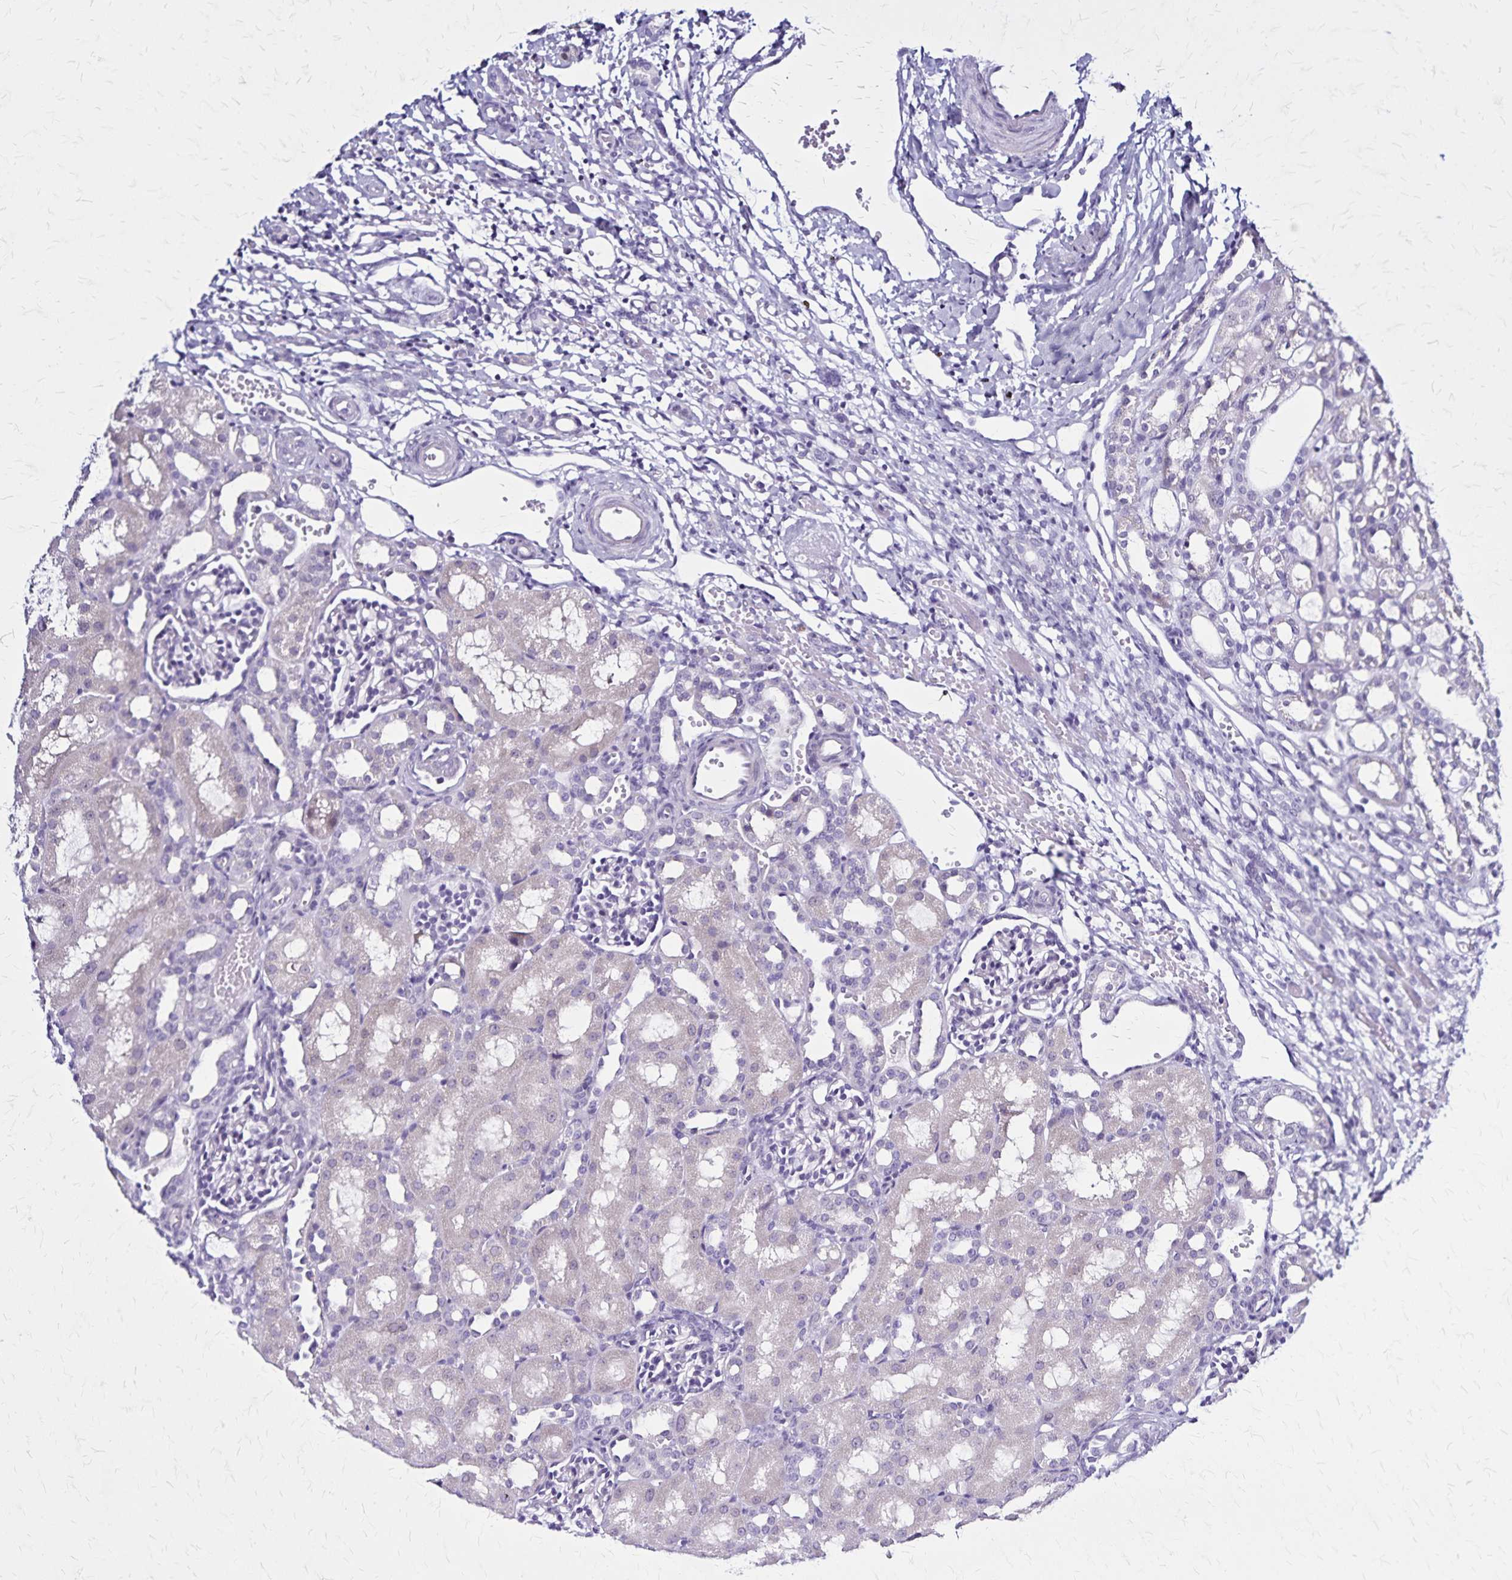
{"staining": {"intensity": "negative", "quantity": "none", "location": "none"}, "tissue": "kidney", "cell_type": "Cells in glomeruli", "image_type": "normal", "snomed": [{"axis": "morphology", "description": "Normal tissue, NOS"}, {"axis": "topography", "description": "Kidney"}], "caption": "Image shows no significant protein staining in cells in glomeruli of unremarkable kidney. (Brightfield microscopy of DAB IHC at high magnification).", "gene": "PLXNA4", "patient": {"sex": "male", "age": 1}}